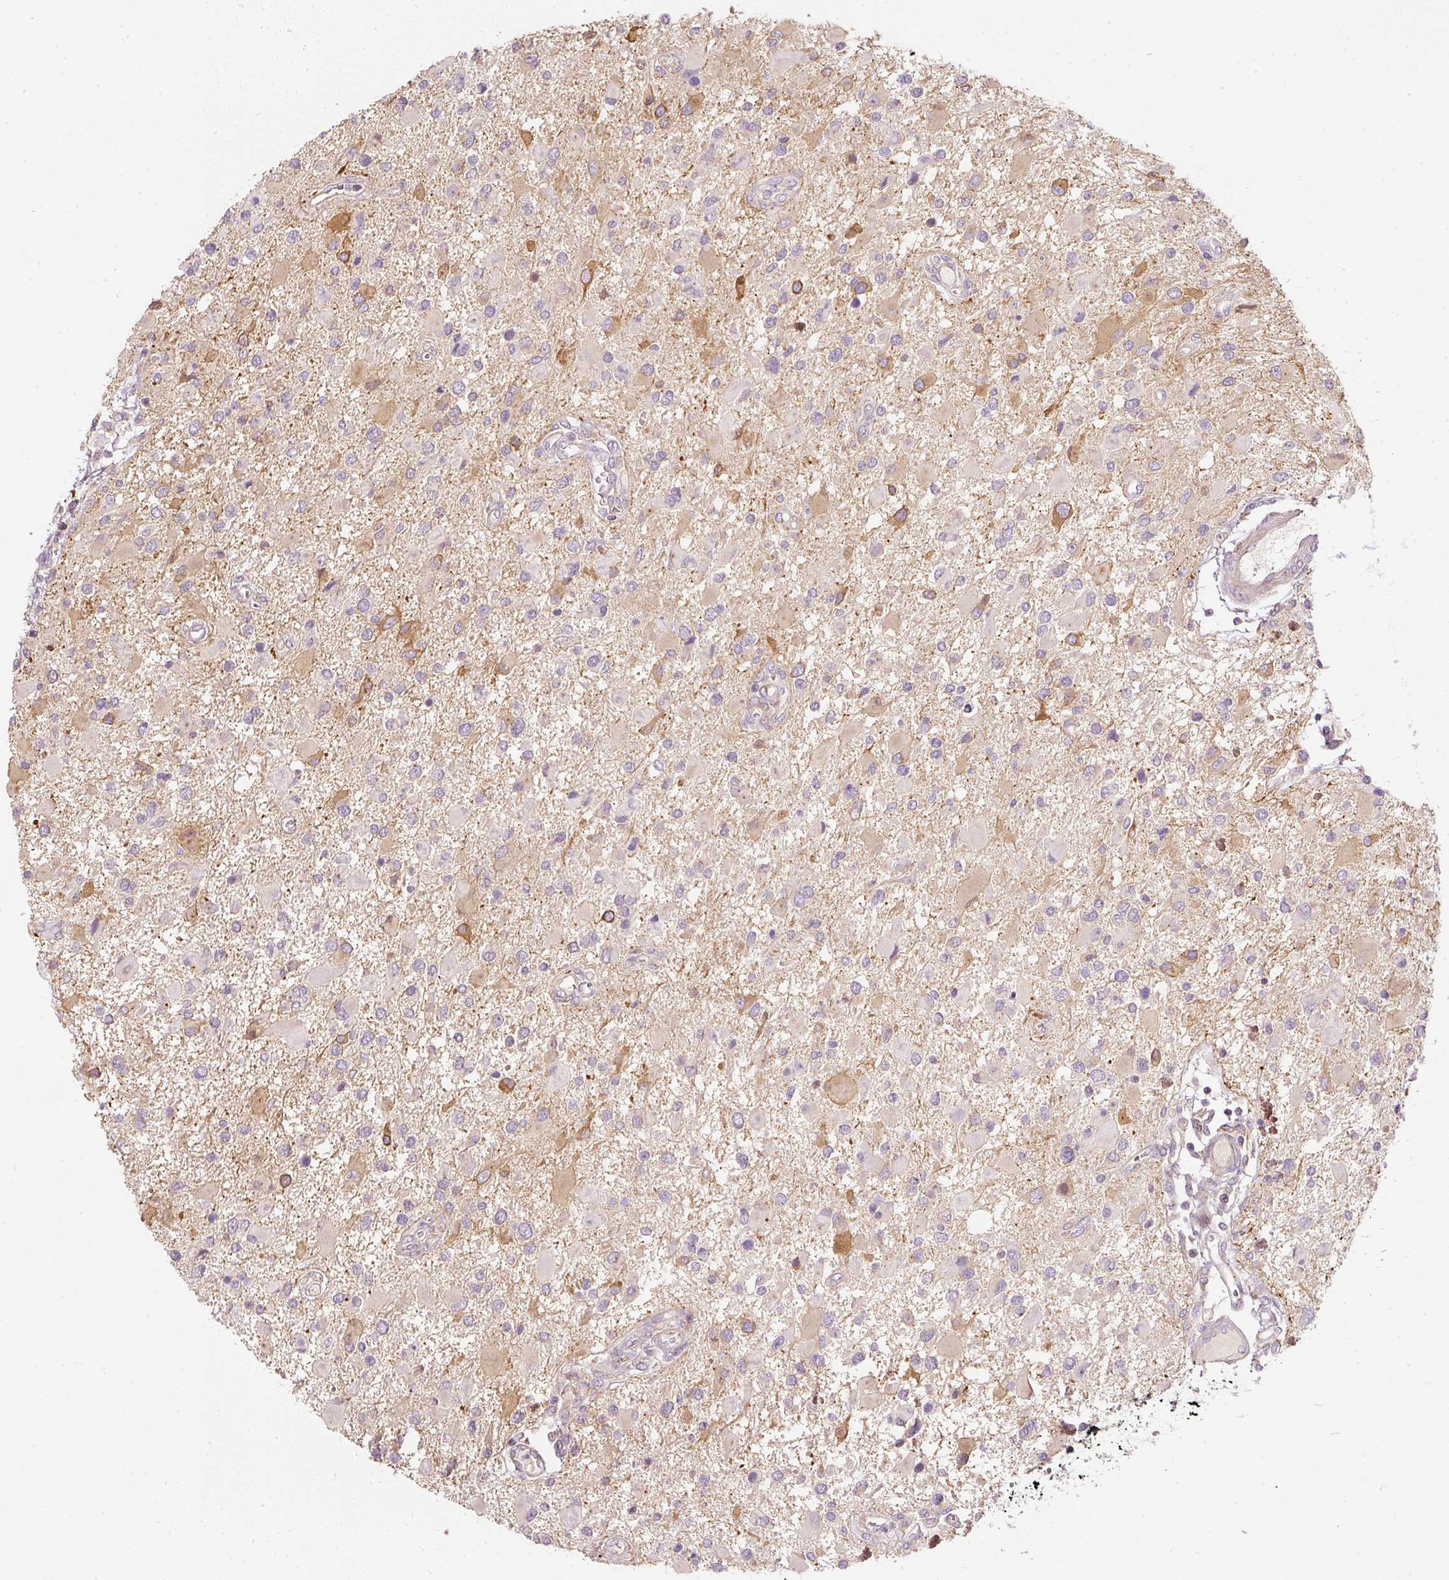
{"staining": {"intensity": "moderate", "quantity": "<25%", "location": "cytoplasmic/membranous"}, "tissue": "glioma", "cell_type": "Tumor cells", "image_type": "cancer", "snomed": [{"axis": "morphology", "description": "Glioma, malignant, High grade"}, {"axis": "topography", "description": "Brain"}], "caption": "An immunohistochemistry photomicrograph of tumor tissue is shown. Protein staining in brown labels moderate cytoplasmic/membranous positivity in high-grade glioma (malignant) within tumor cells.", "gene": "RNF167", "patient": {"sex": "male", "age": 53}}